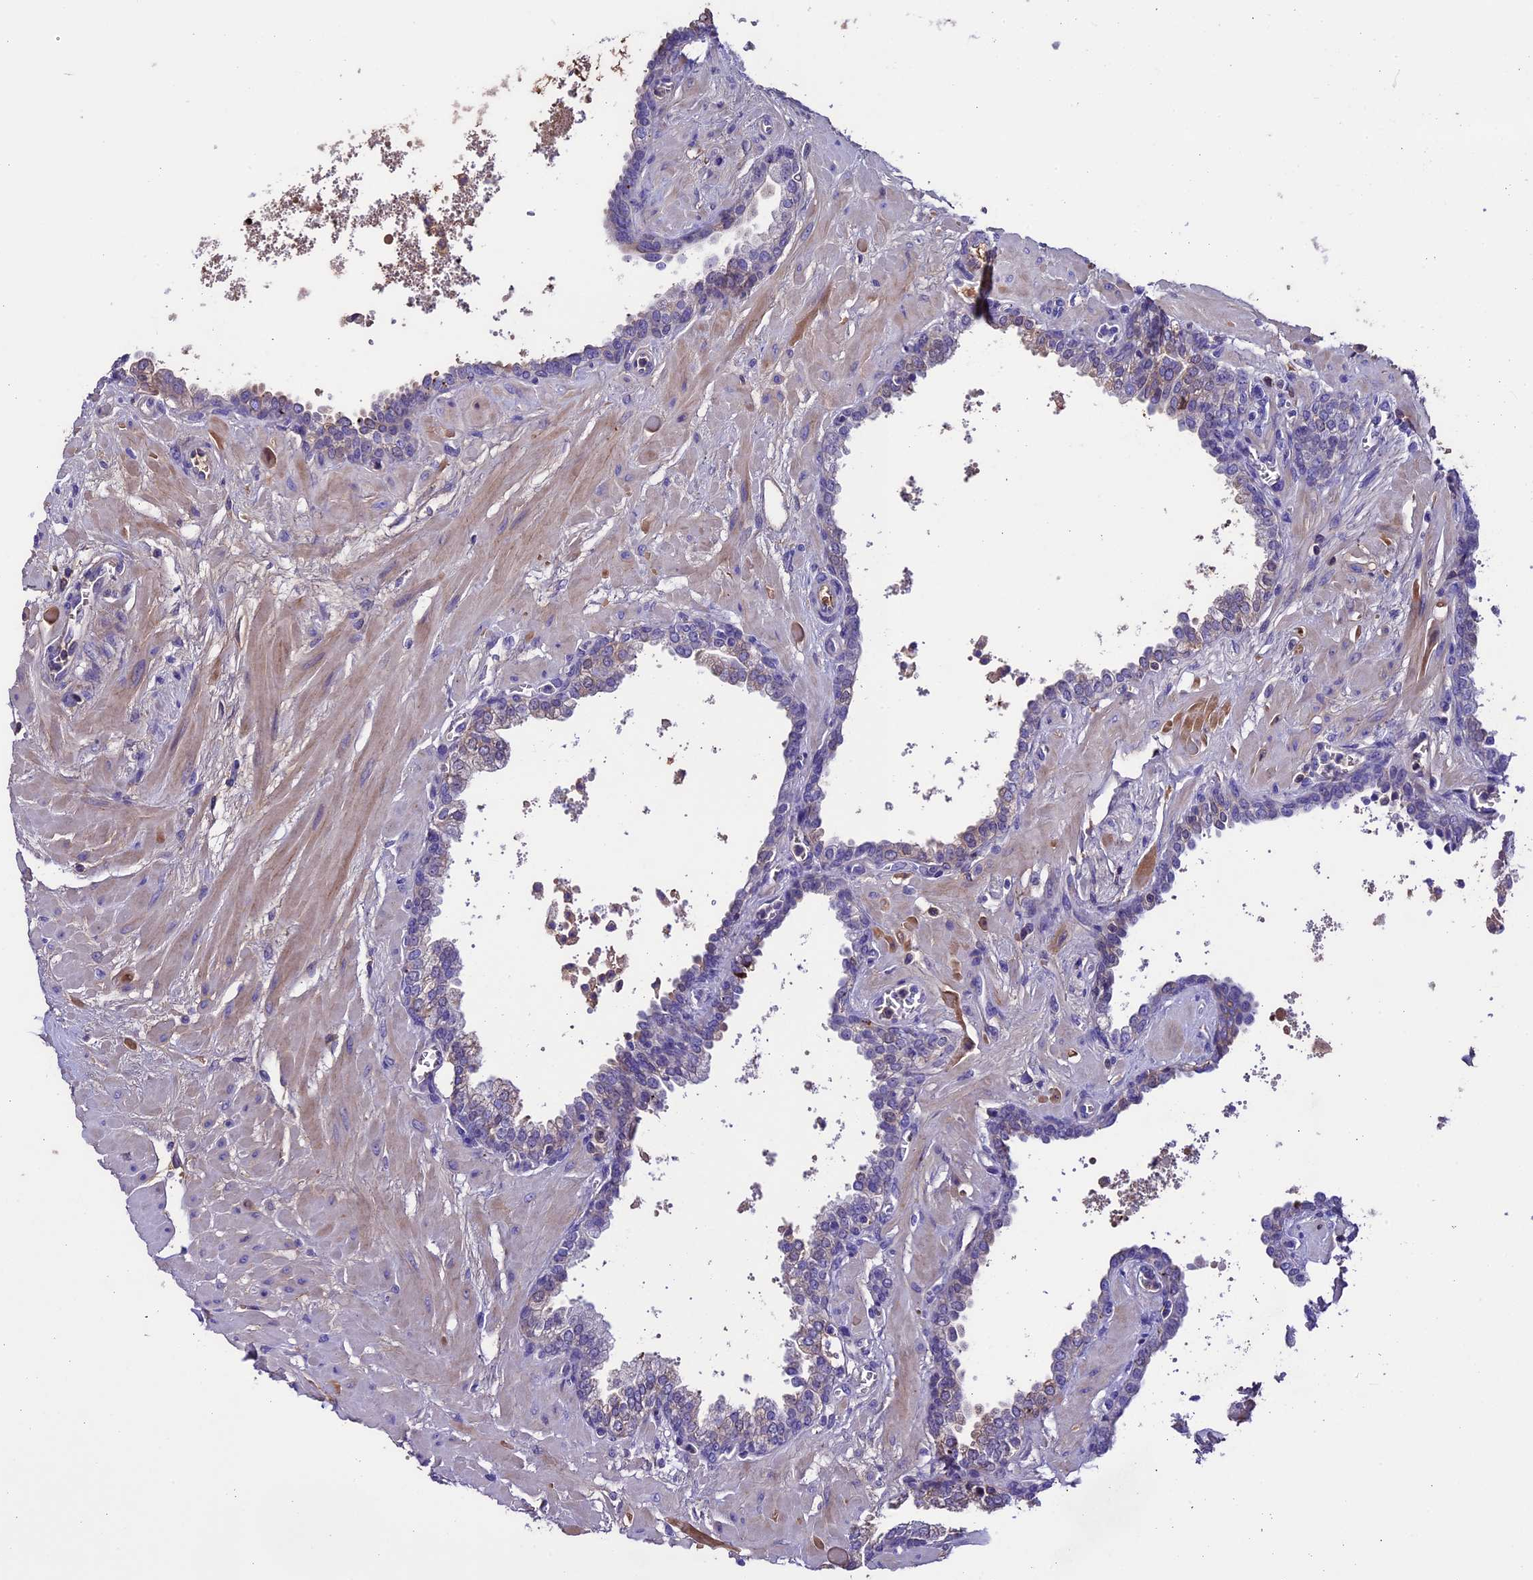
{"staining": {"intensity": "negative", "quantity": "none", "location": "none"}, "tissue": "prostate", "cell_type": "Glandular cells", "image_type": "normal", "snomed": [{"axis": "morphology", "description": "Normal tissue, NOS"}, {"axis": "topography", "description": "Prostate"}], "caption": "High magnification brightfield microscopy of benign prostate stained with DAB (brown) and counterstained with hematoxylin (blue): glandular cells show no significant expression. The staining is performed using DAB brown chromogen with nuclei counter-stained in using hematoxylin.", "gene": "TCP11L2", "patient": {"sex": "male", "age": 60}}